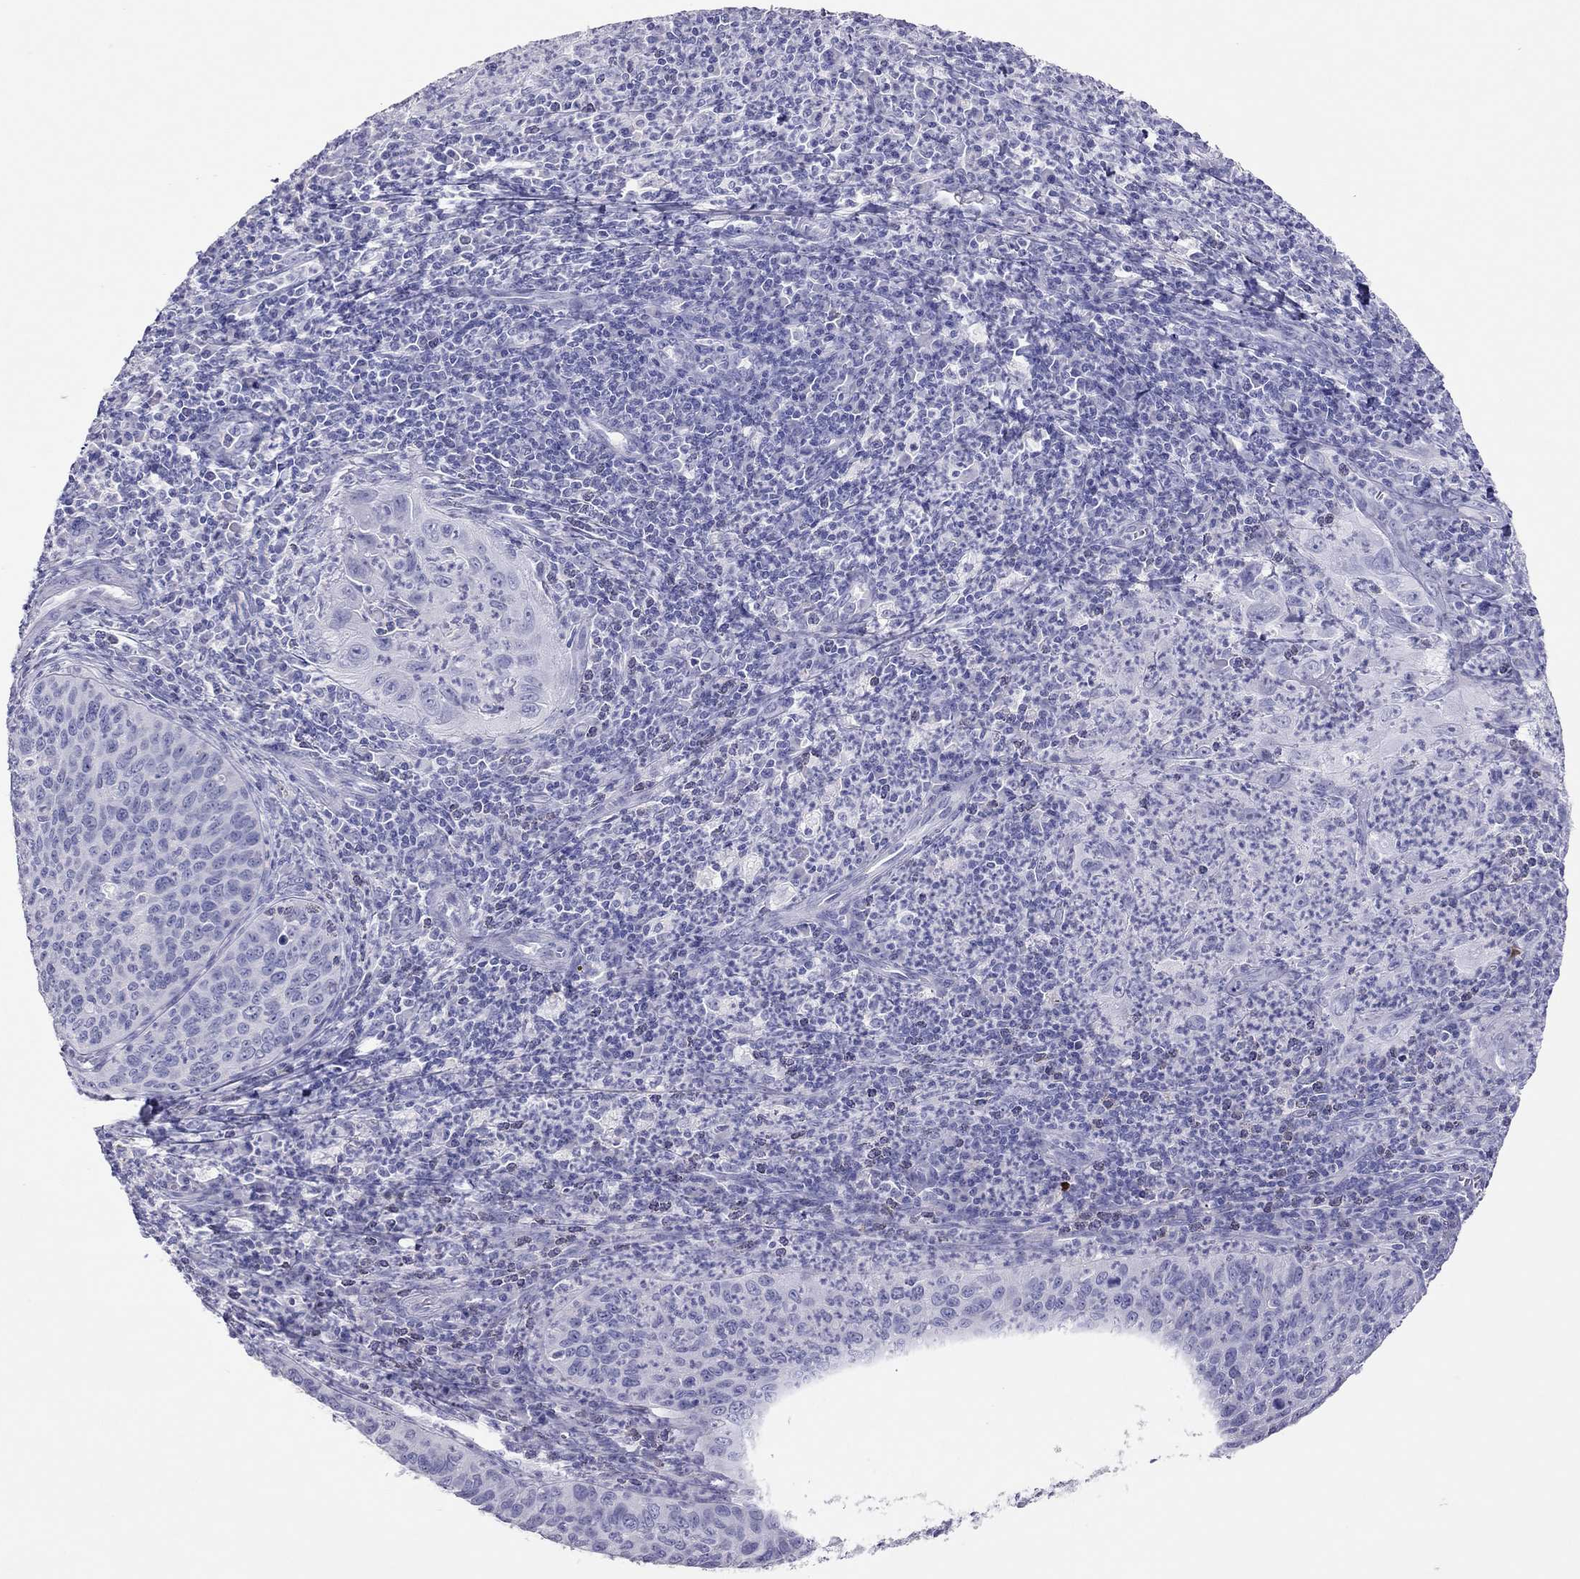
{"staining": {"intensity": "negative", "quantity": "none", "location": "none"}, "tissue": "cervical cancer", "cell_type": "Tumor cells", "image_type": "cancer", "snomed": [{"axis": "morphology", "description": "Squamous cell carcinoma, NOS"}, {"axis": "topography", "description": "Cervix"}], "caption": "IHC of human cervical cancer exhibits no expression in tumor cells. Brightfield microscopy of immunohistochemistry stained with DAB (brown) and hematoxylin (blue), captured at high magnification.", "gene": "TSHB", "patient": {"sex": "female", "age": 26}}